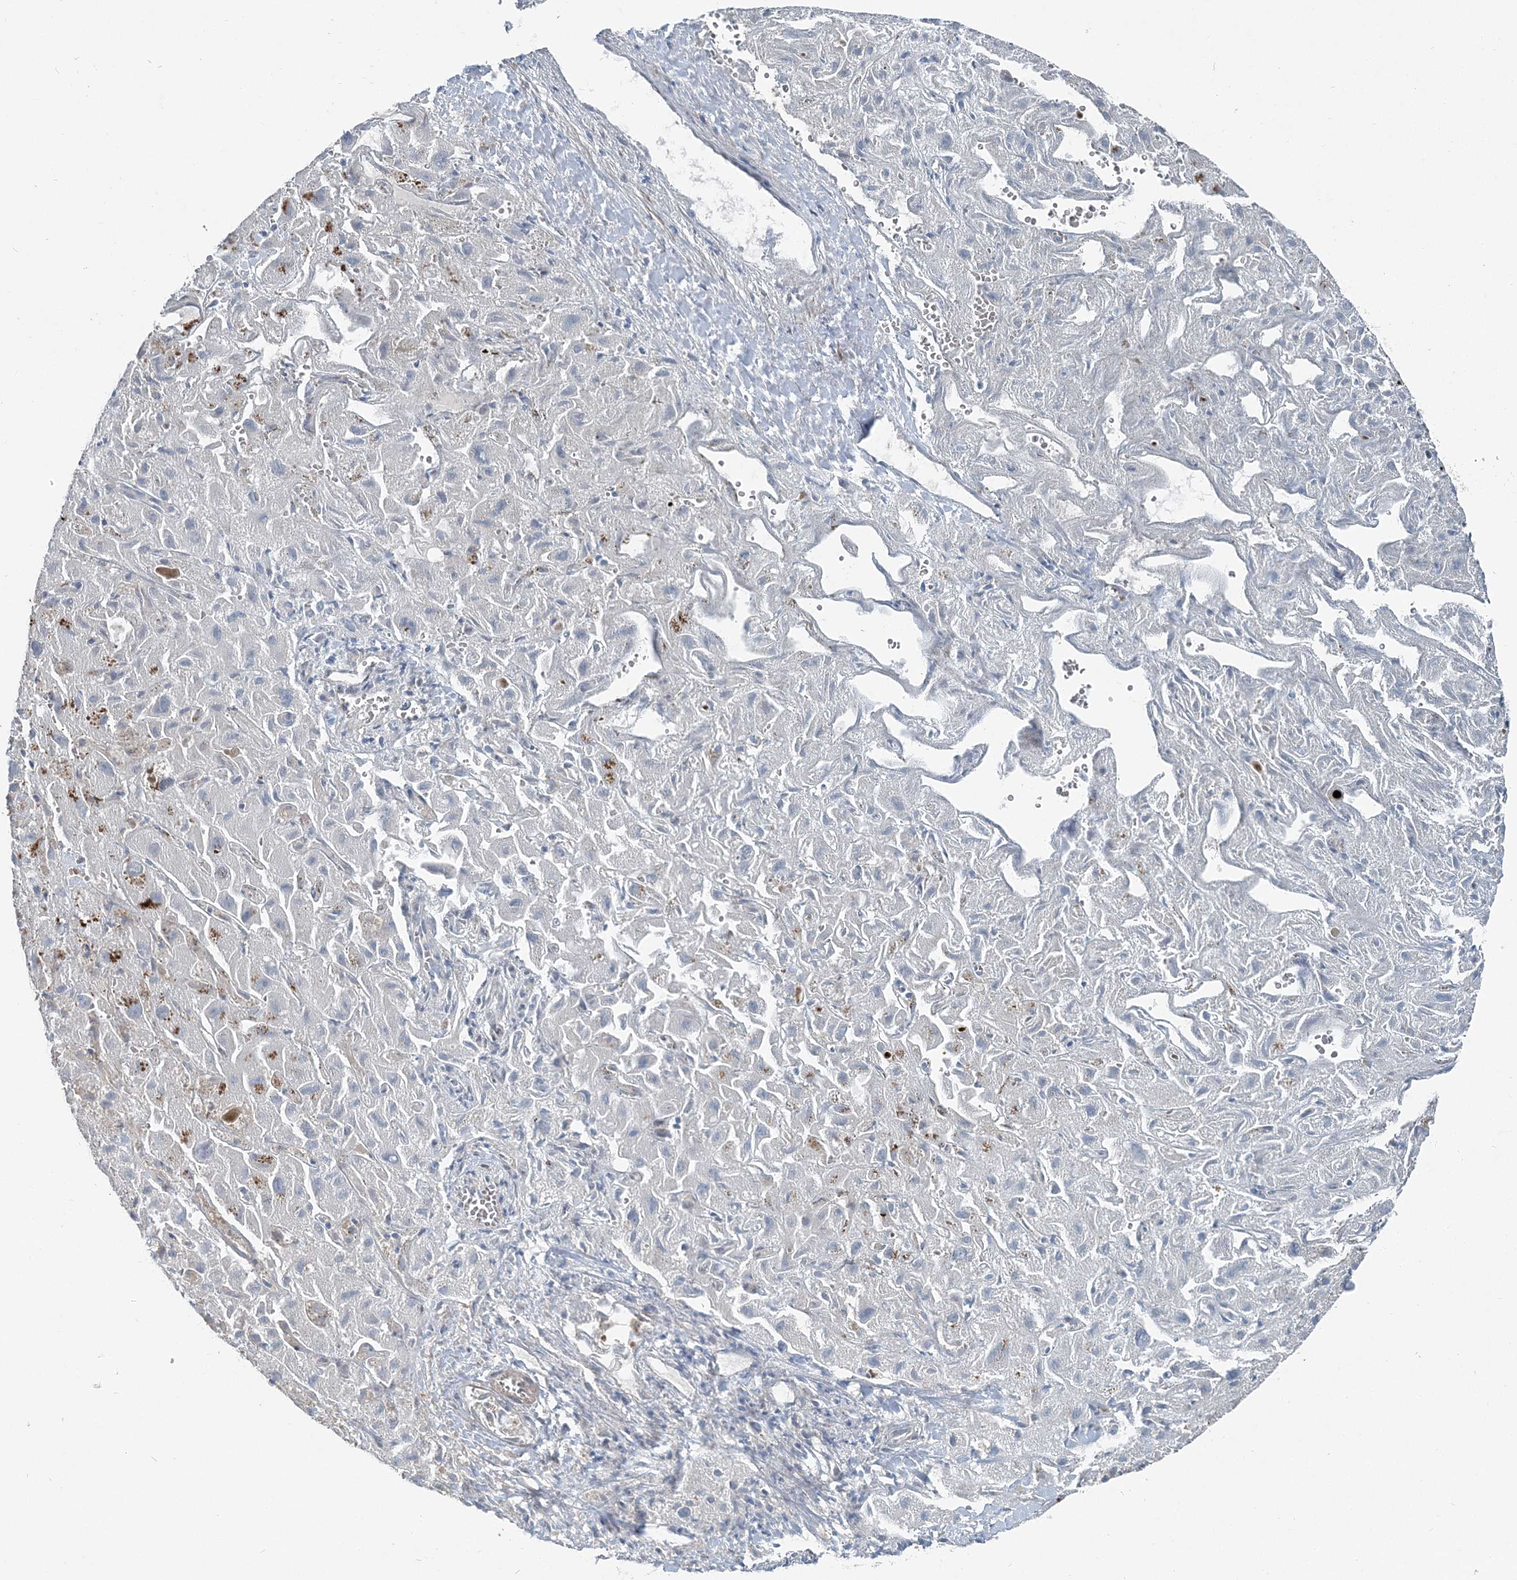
{"staining": {"intensity": "negative", "quantity": "none", "location": "none"}, "tissue": "liver cancer", "cell_type": "Tumor cells", "image_type": "cancer", "snomed": [{"axis": "morphology", "description": "Cholangiocarcinoma"}, {"axis": "topography", "description": "Liver"}], "caption": "Tumor cells show no significant protein positivity in liver cancer. Brightfield microscopy of immunohistochemistry (IHC) stained with DAB (3,3'-diaminobenzidine) (brown) and hematoxylin (blue), captured at high magnification.", "gene": "FBXL17", "patient": {"sex": "female", "age": 52}}